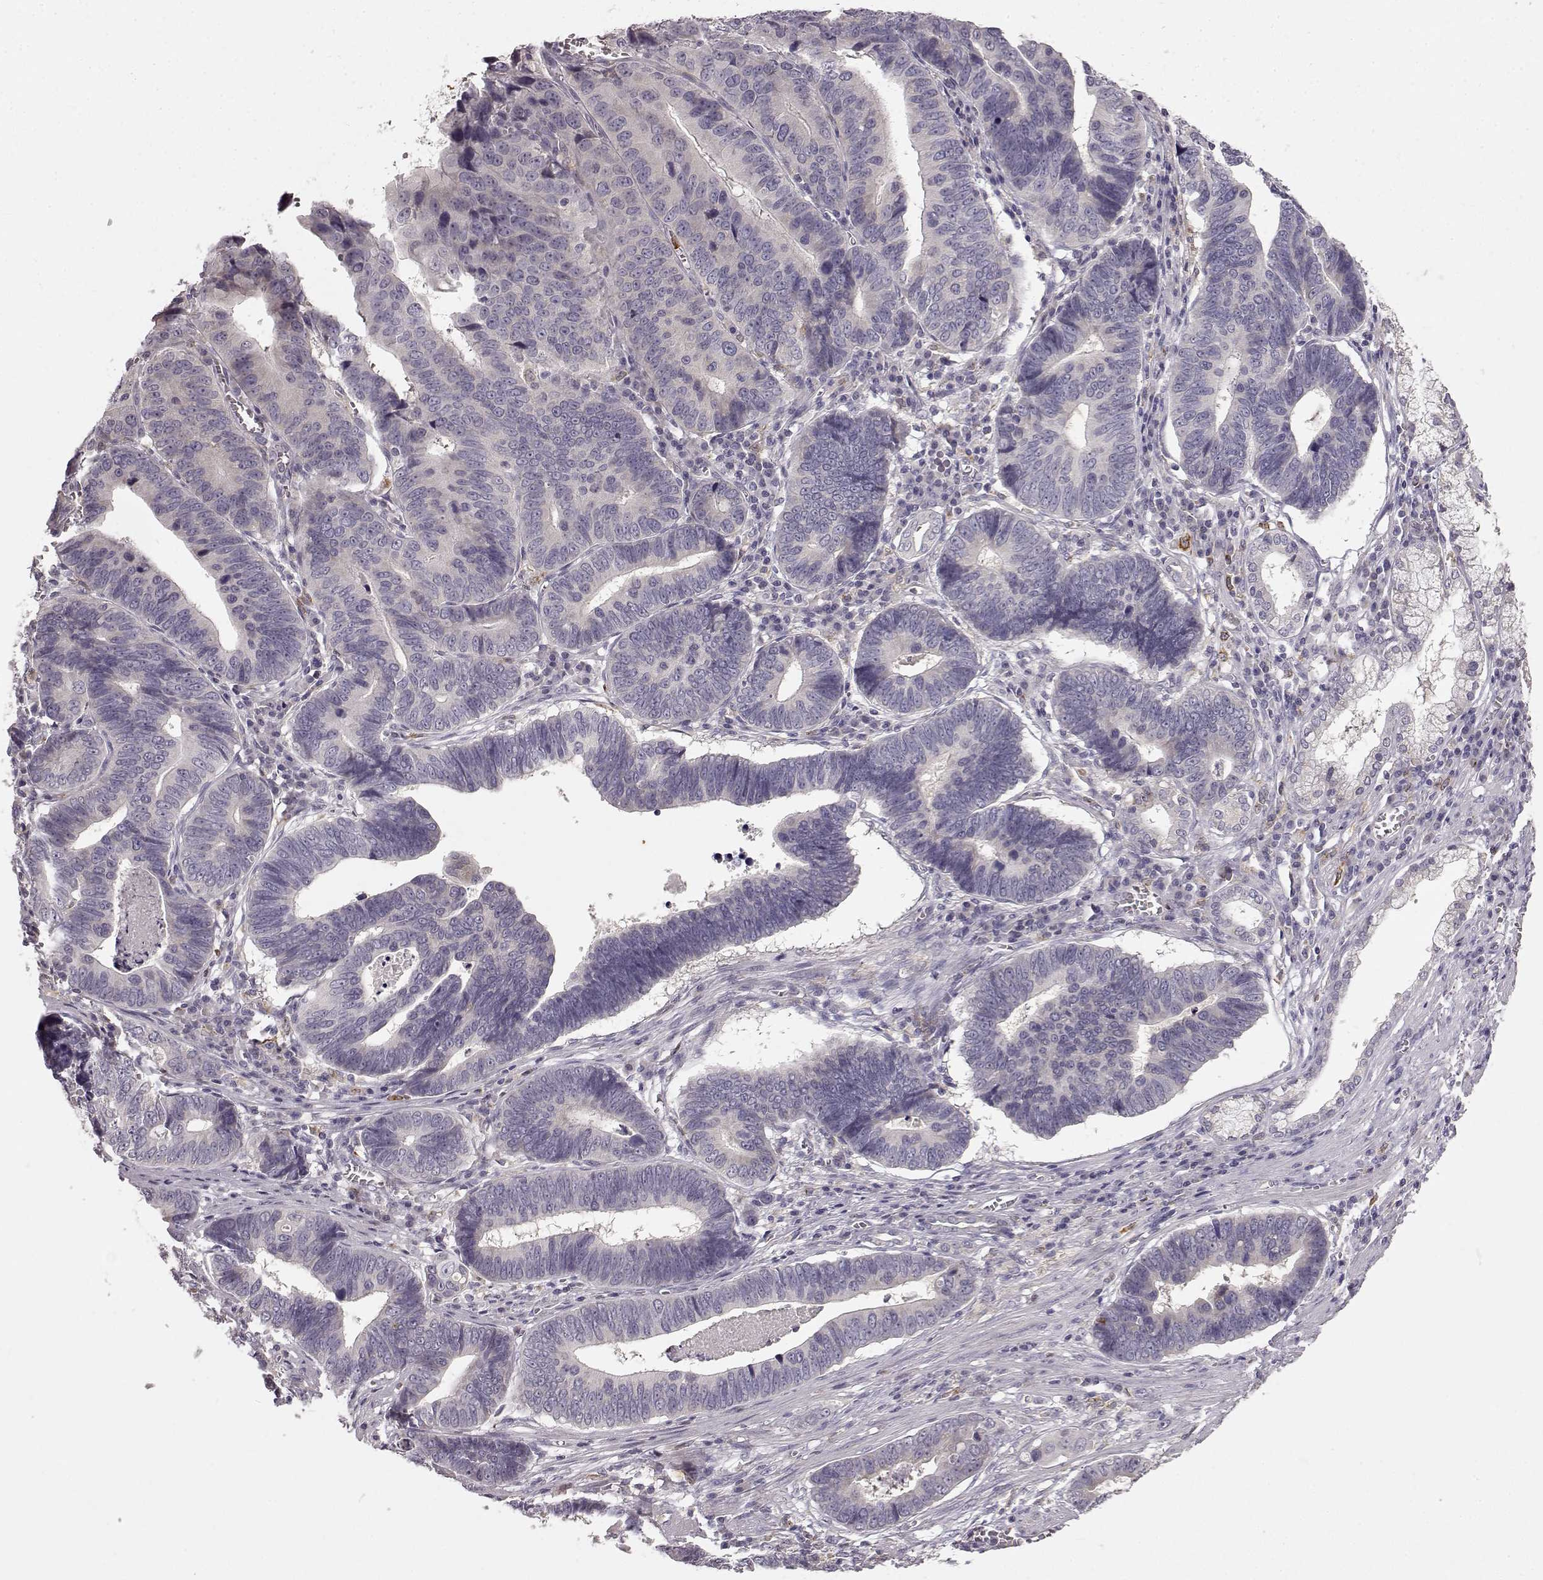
{"staining": {"intensity": "negative", "quantity": "none", "location": "none"}, "tissue": "stomach cancer", "cell_type": "Tumor cells", "image_type": "cancer", "snomed": [{"axis": "morphology", "description": "Adenocarcinoma, NOS"}, {"axis": "topography", "description": "Stomach"}], "caption": "Image shows no protein staining in tumor cells of stomach adenocarcinoma tissue. Brightfield microscopy of IHC stained with DAB (3,3'-diaminobenzidine) (brown) and hematoxylin (blue), captured at high magnification.", "gene": "SPAG17", "patient": {"sex": "male", "age": 84}}